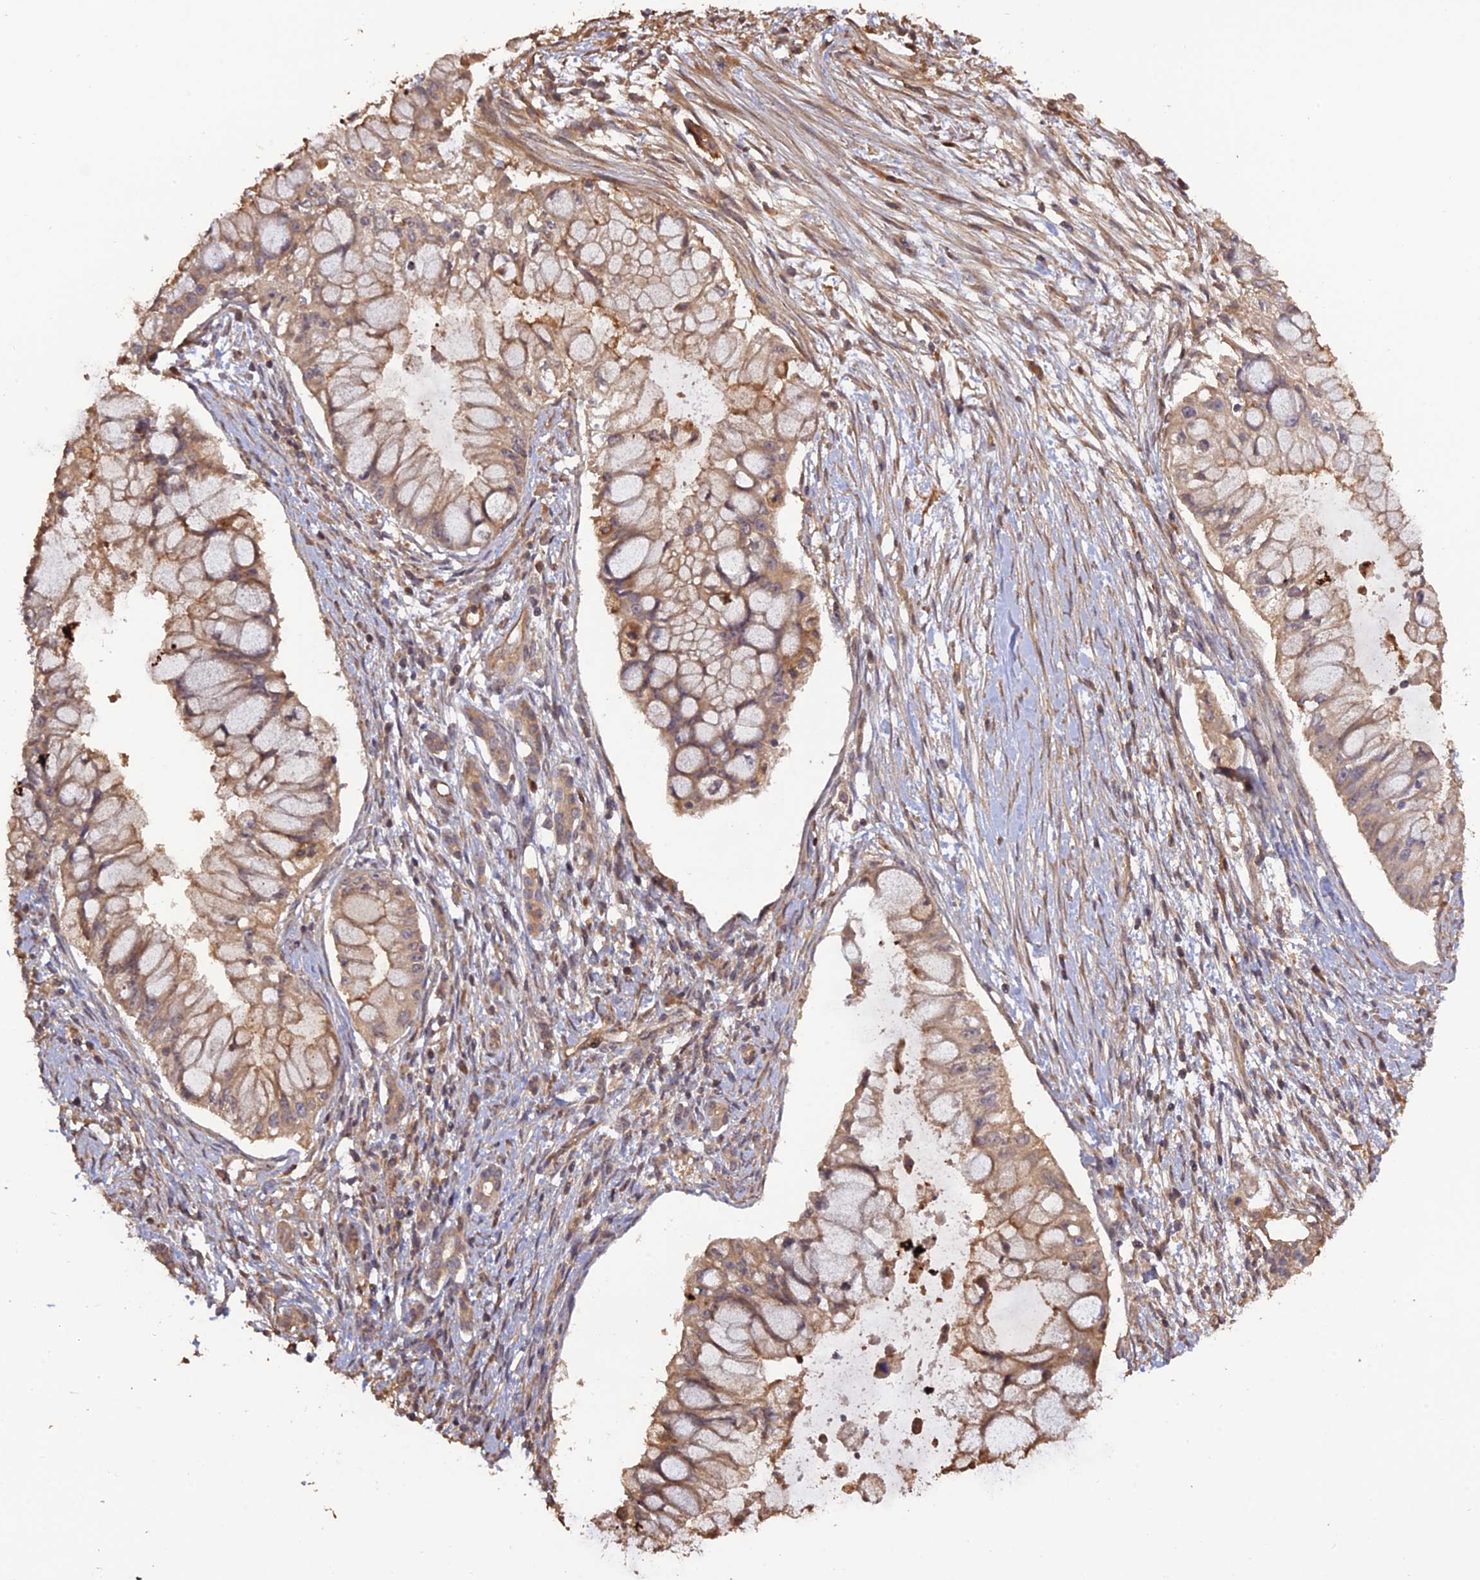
{"staining": {"intensity": "weak", "quantity": ">75%", "location": "cytoplasmic/membranous"}, "tissue": "pancreatic cancer", "cell_type": "Tumor cells", "image_type": "cancer", "snomed": [{"axis": "morphology", "description": "Adenocarcinoma, NOS"}, {"axis": "topography", "description": "Pancreas"}], "caption": "Human adenocarcinoma (pancreatic) stained with a brown dye displays weak cytoplasmic/membranous positive expression in approximately >75% of tumor cells.", "gene": "CREBL2", "patient": {"sex": "male", "age": 48}}